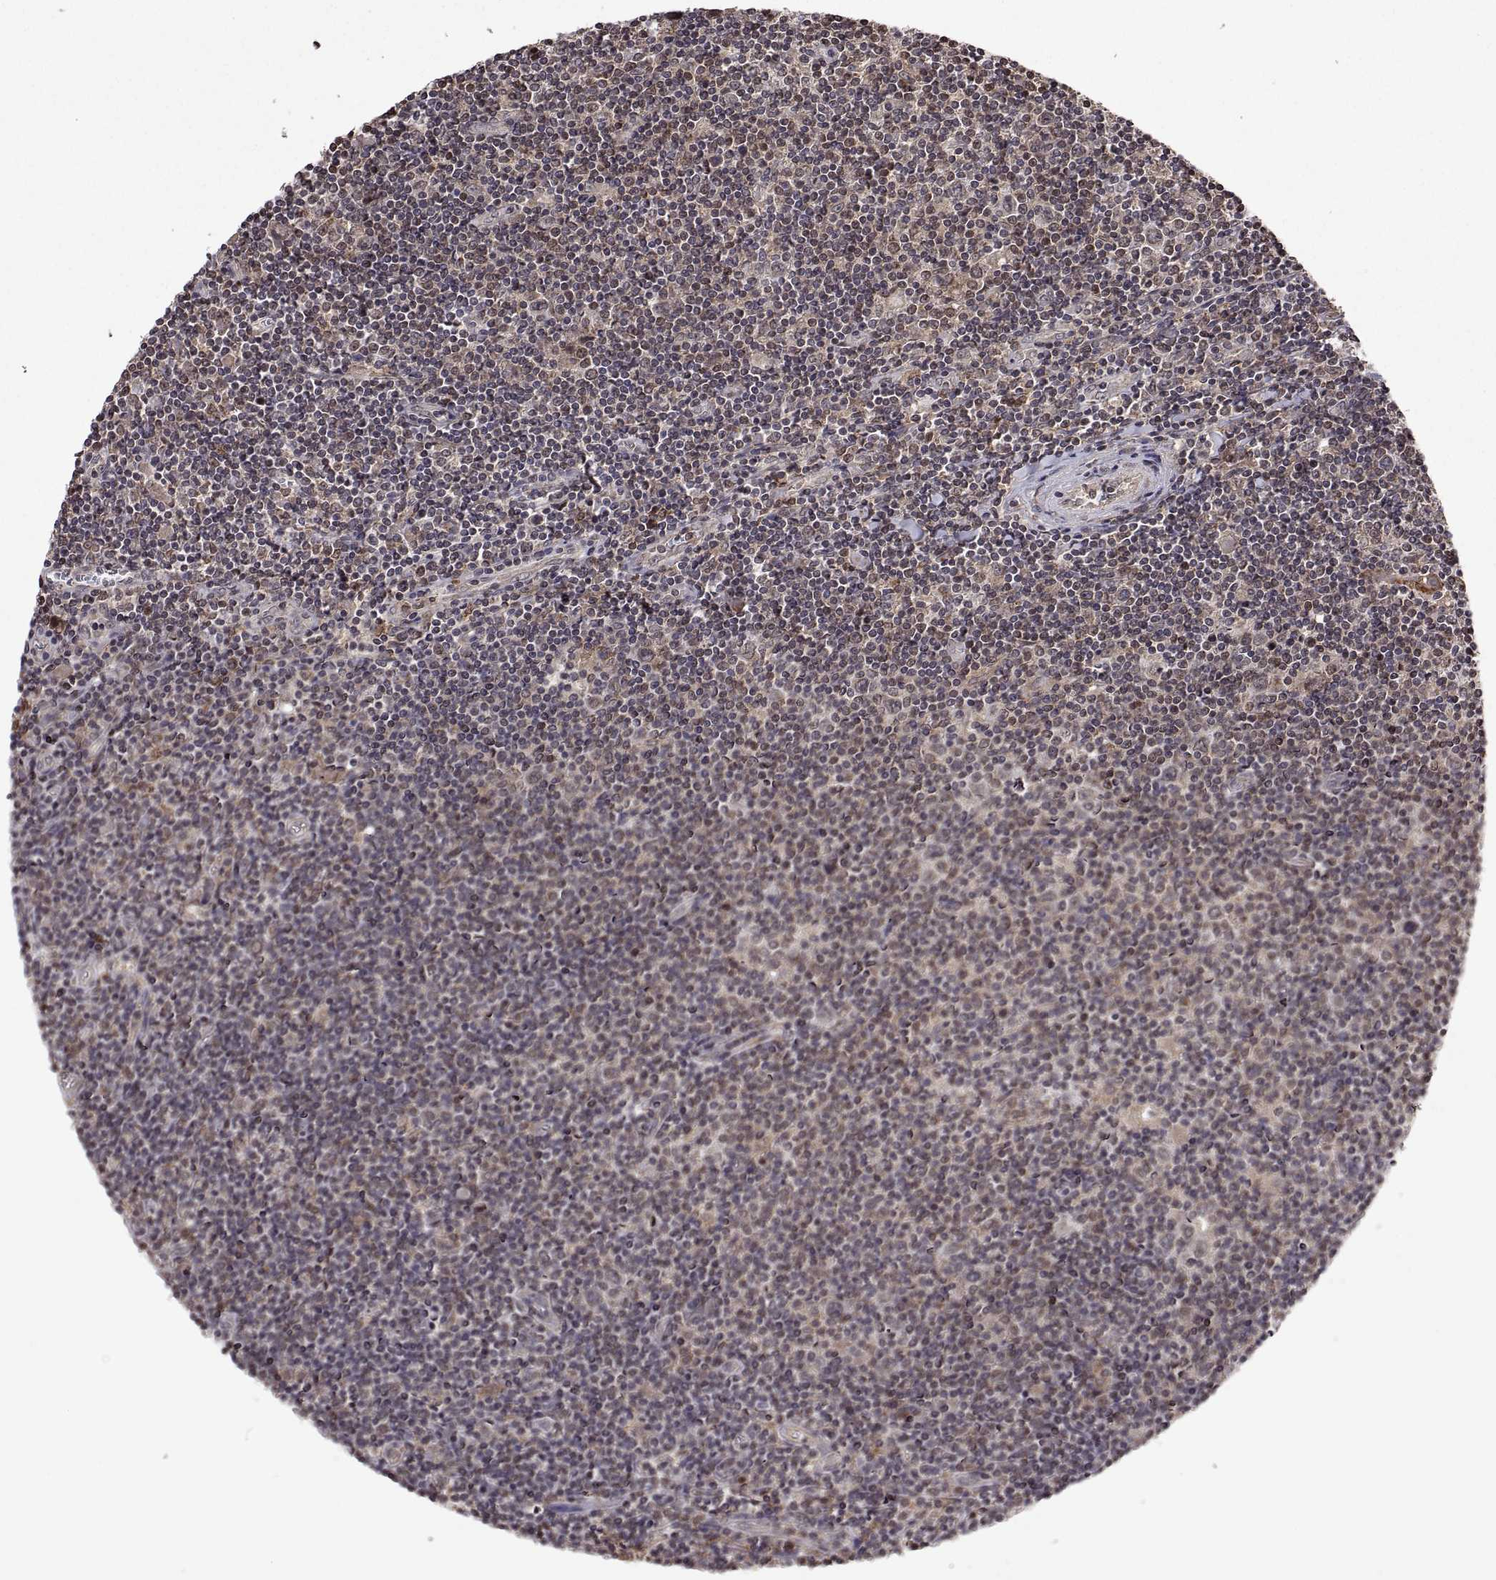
{"staining": {"intensity": "negative", "quantity": "none", "location": "none"}, "tissue": "lymphoma", "cell_type": "Tumor cells", "image_type": "cancer", "snomed": [{"axis": "morphology", "description": "Hodgkin's disease, NOS"}, {"axis": "topography", "description": "Lymph node"}], "caption": "IHC histopathology image of neoplastic tissue: human lymphoma stained with DAB (3,3'-diaminobenzidine) demonstrates no significant protein expression in tumor cells.", "gene": "ZNRF2", "patient": {"sex": "male", "age": 40}}